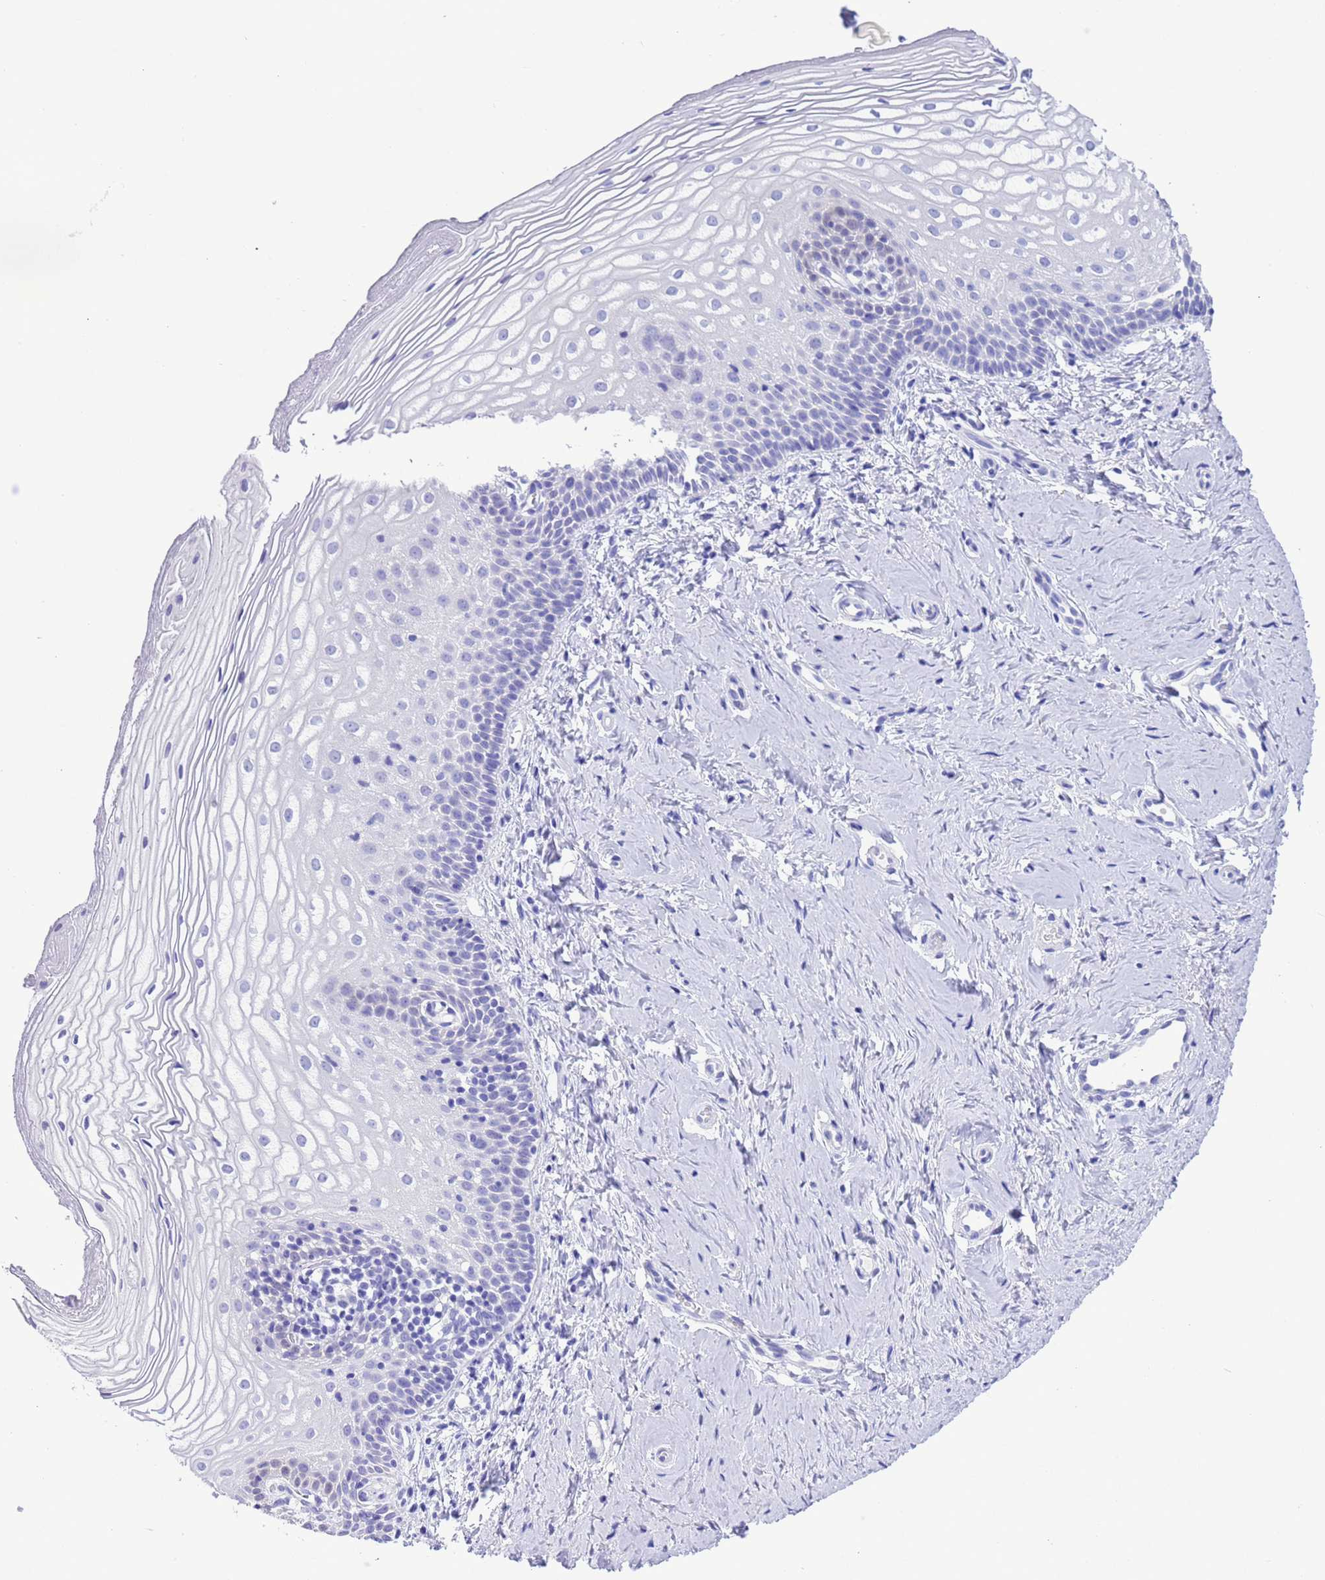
{"staining": {"intensity": "negative", "quantity": "none", "location": "none"}, "tissue": "vagina", "cell_type": "Squamous epithelial cells", "image_type": "normal", "snomed": [{"axis": "morphology", "description": "Normal tissue, NOS"}, {"axis": "topography", "description": "Vagina"}], "caption": "This micrograph is of benign vagina stained with immunohistochemistry to label a protein in brown with the nuclei are counter-stained blue. There is no staining in squamous epithelial cells.", "gene": "GSTM1", "patient": {"sex": "female", "age": 56}}